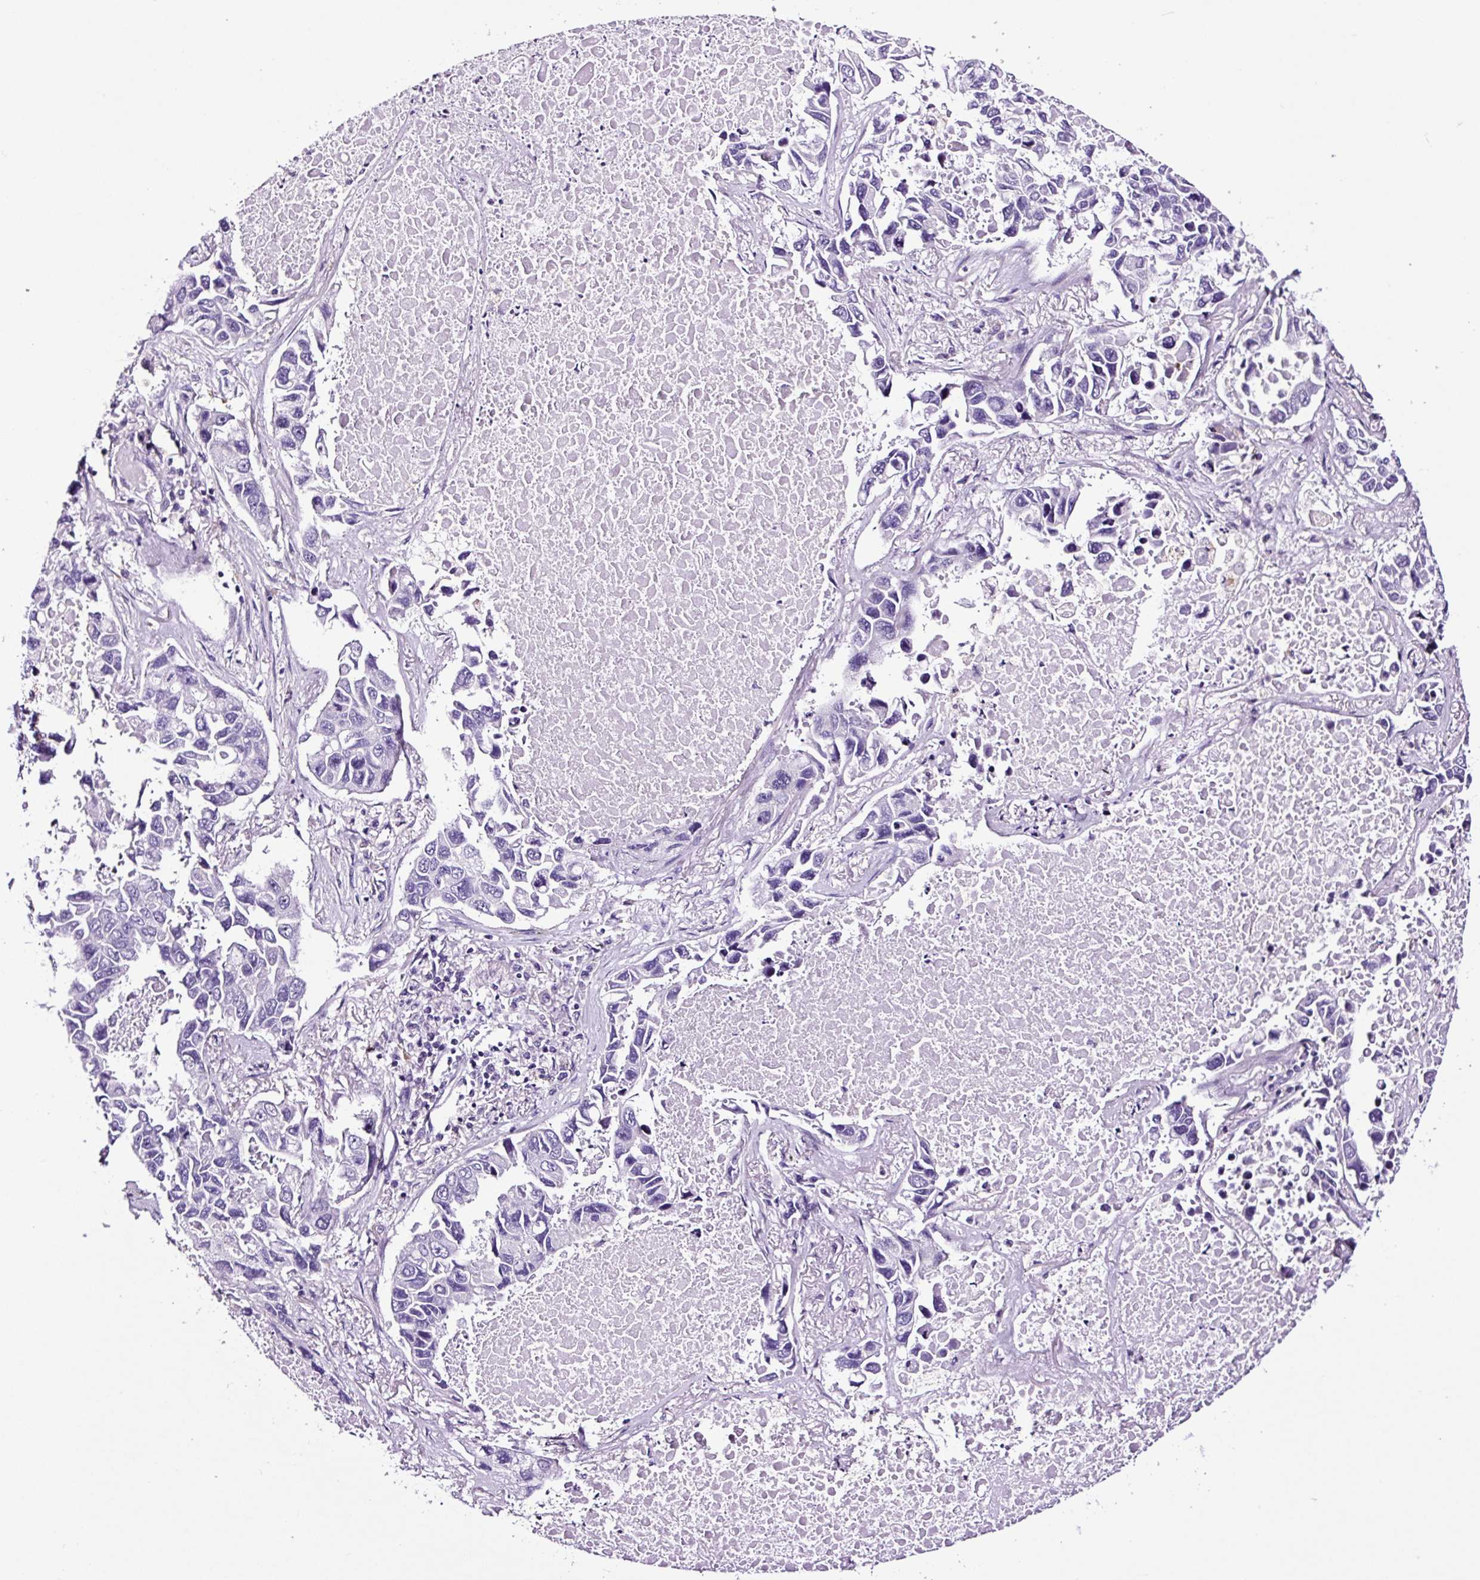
{"staining": {"intensity": "negative", "quantity": "none", "location": "none"}, "tissue": "lung cancer", "cell_type": "Tumor cells", "image_type": "cancer", "snomed": [{"axis": "morphology", "description": "Adenocarcinoma, NOS"}, {"axis": "topography", "description": "Lung"}], "caption": "Immunohistochemistry (IHC) of human adenocarcinoma (lung) exhibits no expression in tumor cells.", "gene": "FBXL7", "patient": {"sex": "male", "age": 64}}